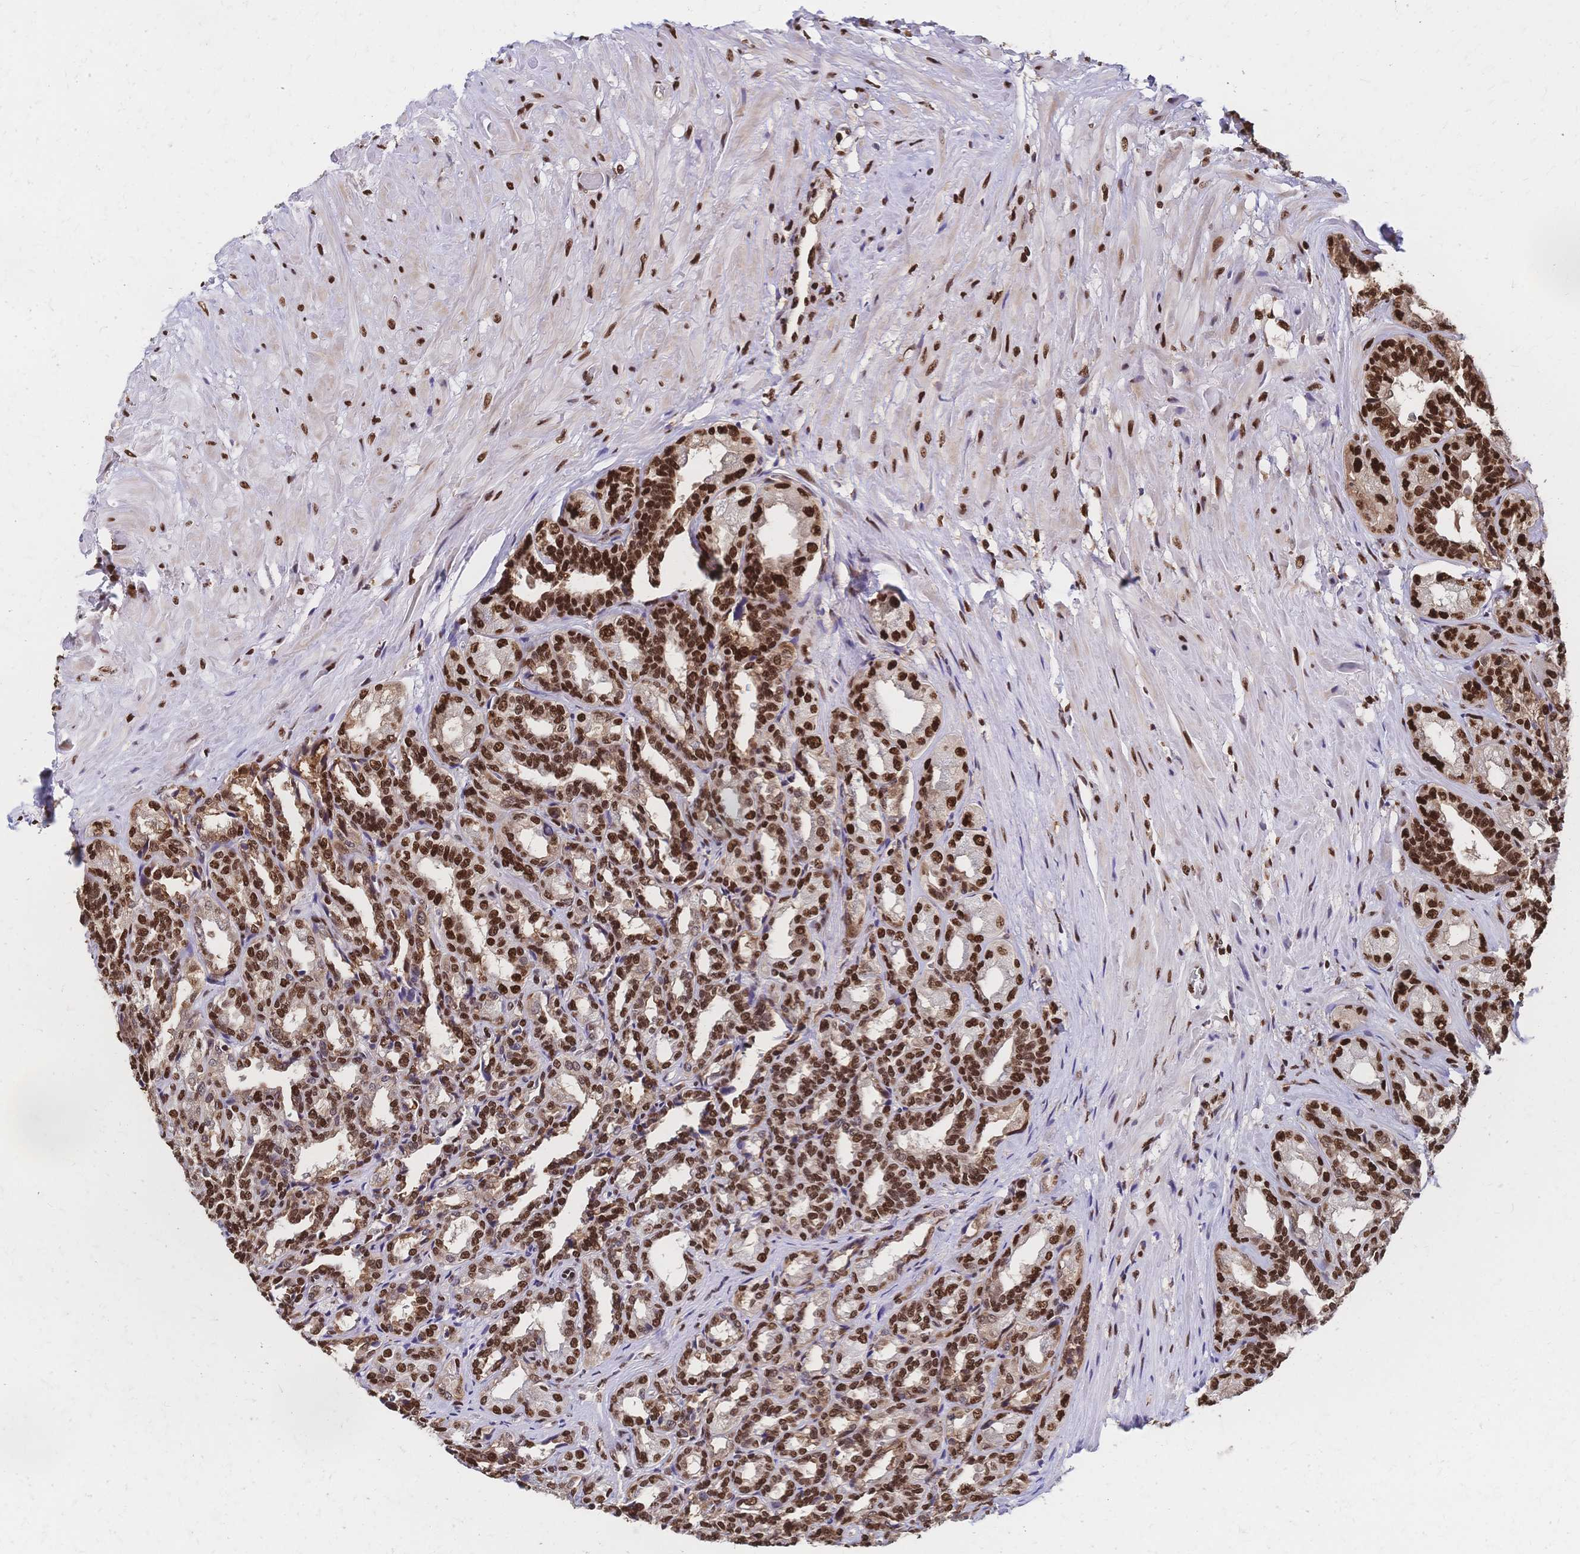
{"staining": {"intensity": "strong", "quantity": ">75%", "location": "nuclear"}, "tissue": "seminal vesicle", "cell_type": "Glandular cells", "image_type": "normal", "snomed": [{"axis": "morphology", "description": "Normal tissue, NOS"}, {"axis": "topography", "description": "Seminal veicle"}], "caption": "DAB (3,3'-diaminobenzidine) immunohistochemical staining of benign human seminal vesicle demonstrates strong nuclear protein positivity in approximately >75% of glandular cells. The staining is performed using DAB brown chromogen to label protein expression. The nuclei are counter-stained blue using hematoxylin.", "gene": "HDGF", "patient": {"sex": "male", "age": 68}}